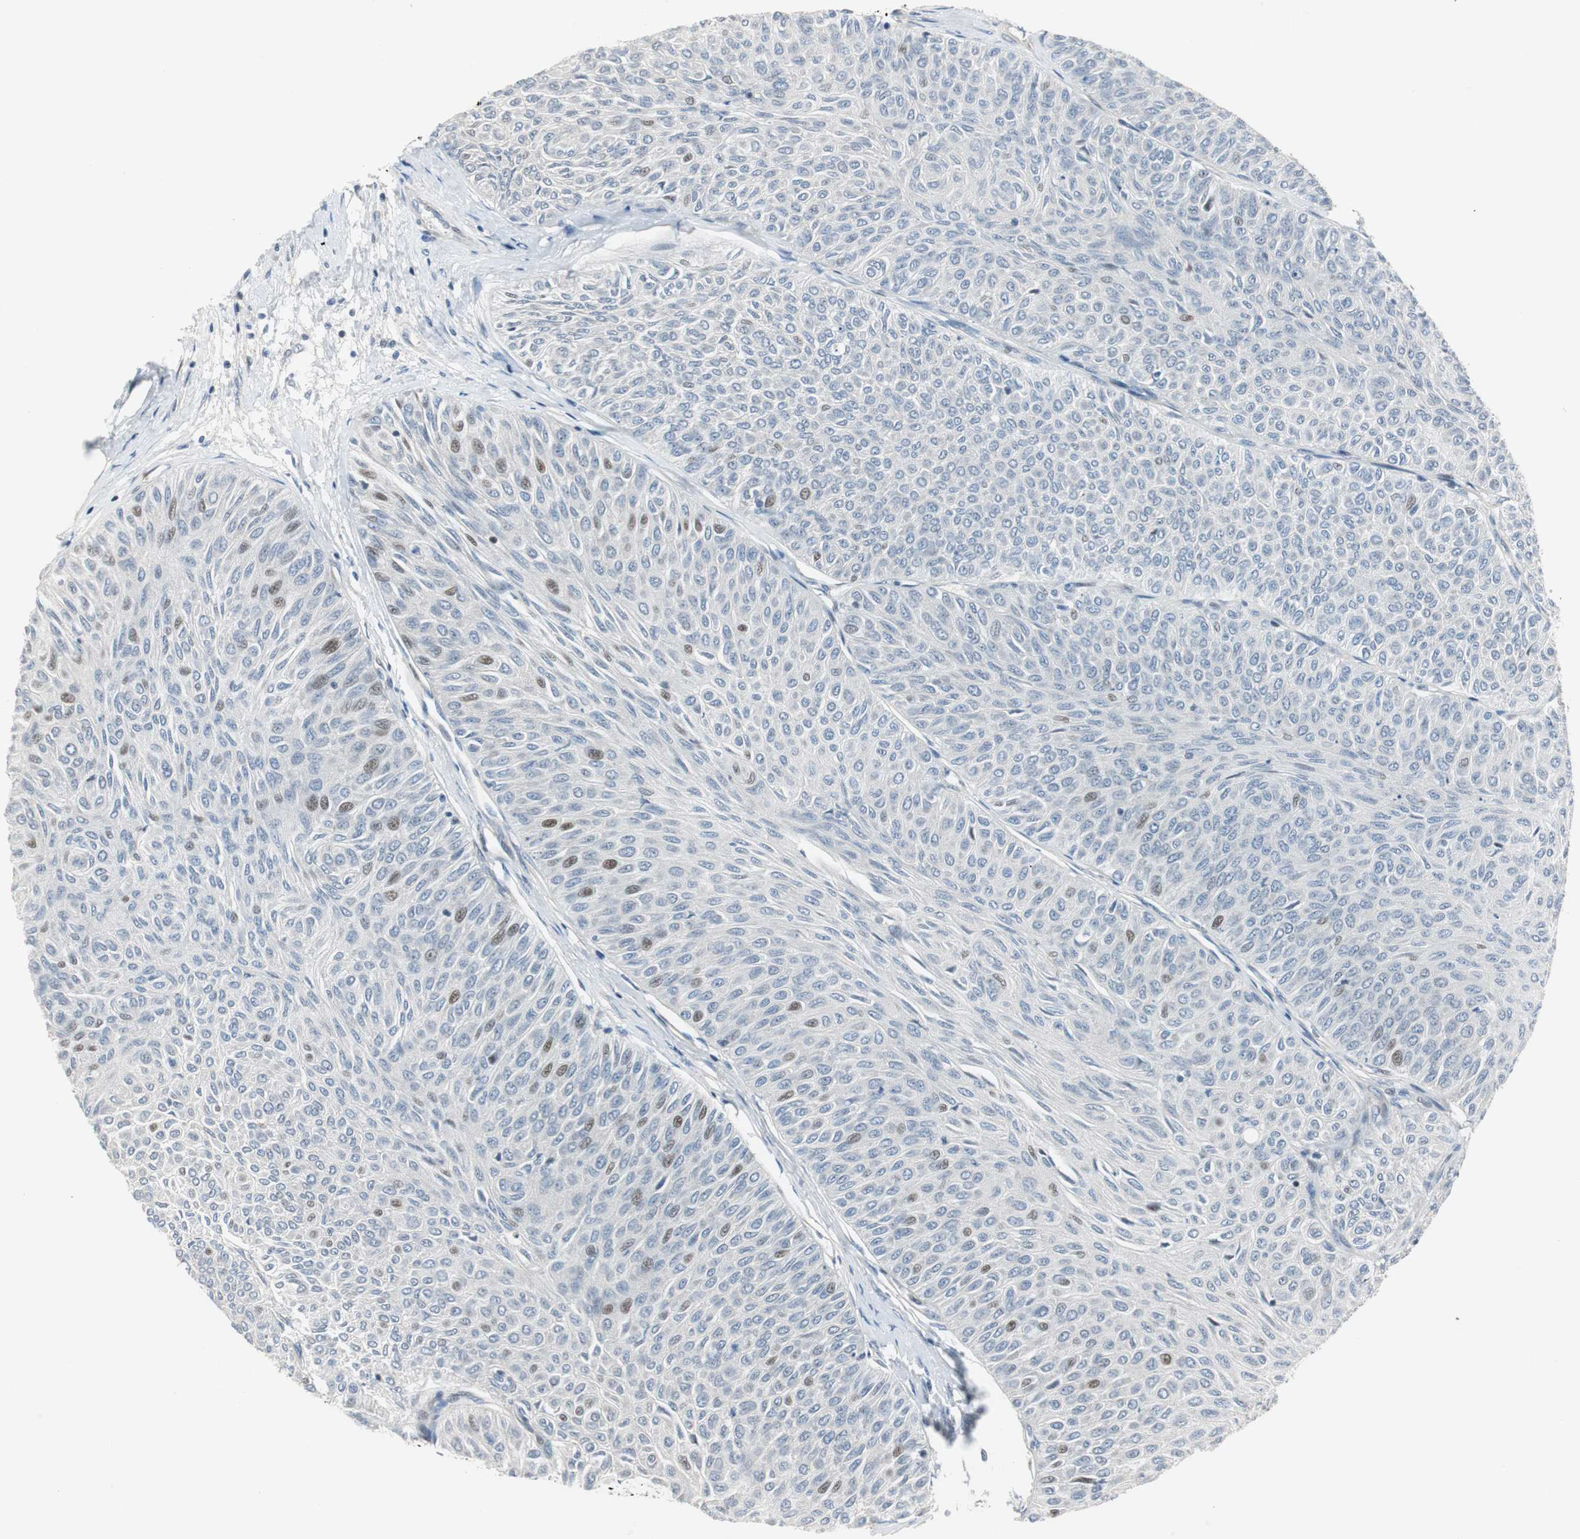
{"staining": {"intensity": "weak", "quantity": "<25%", "location": "nuclear"}, "tissue": "urothelial cancer", "cell_type": "Tumor cells", "image_type": "cancer", "snomed": [{"axis": "morphology", "description": "Urothelial carcinoma, Low grade"}, {"axis": "topography", "description": "Urinary bladder"}], "caption": "This is an IHC micrograph of human urothelial carcinoma (low-grade). There is no expression in tumor cells.", "gene": "RAD1", "patient": {"sex": "male", "age": 78}}